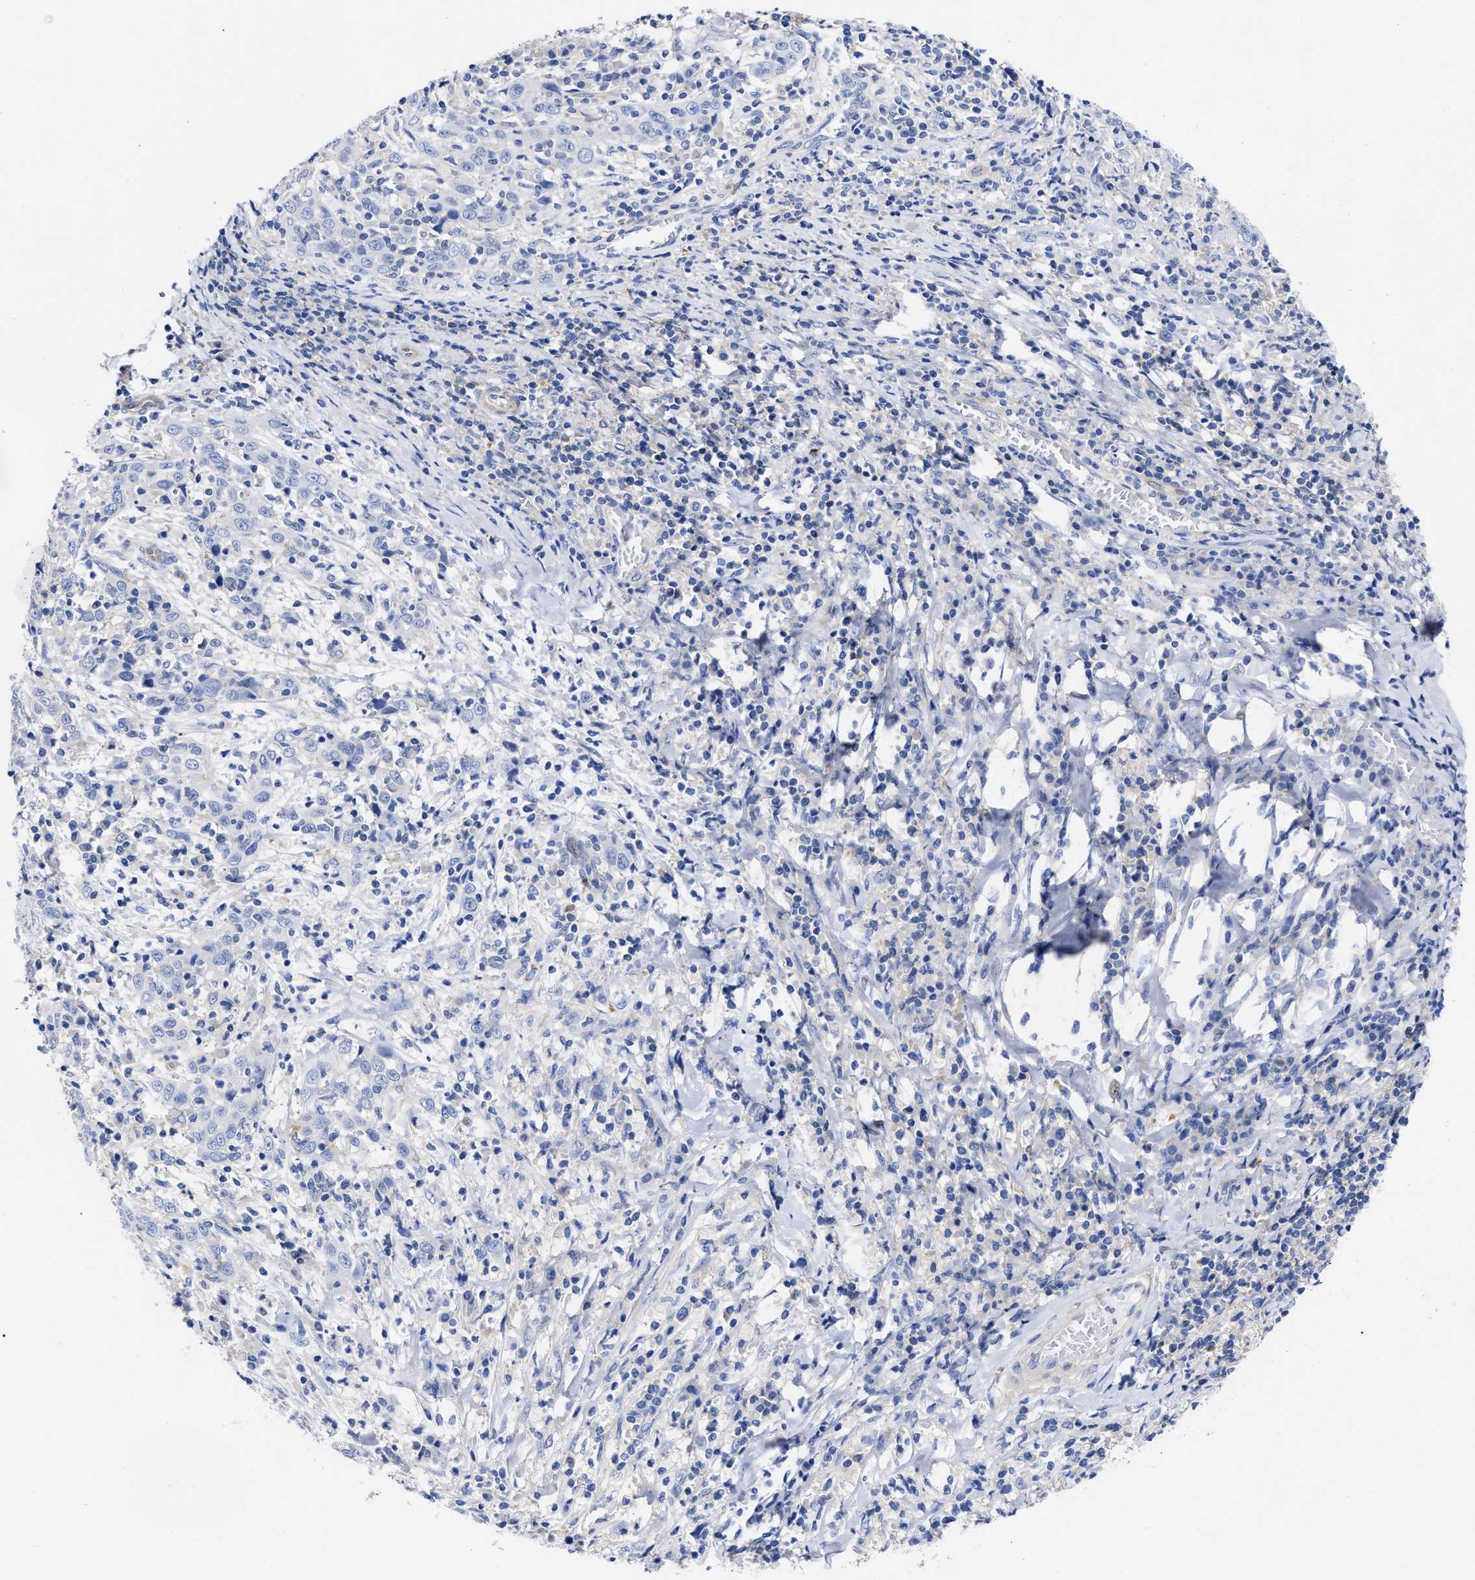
{"staining": {"intensity": "negative", "quantity": "none", "location": "none"}, "tissue": "cervical cancer", "cell_type": "Tumor cells", "image_type": "cancer", "snomed": [{"axis": "morphology", "description": "Squamous cell carcinoma, NOS"}, {"axis": "topography", "description": "Cervix"}], "caption": "This is a photomicrograph of immunohistochemistry staining of cervical squamous cell carcinoma, which shows no expression in tumor cells. Nuclei are stained in blue.", "gene": "IRAG2", "patient": {"sex": "female", "age": 46}}